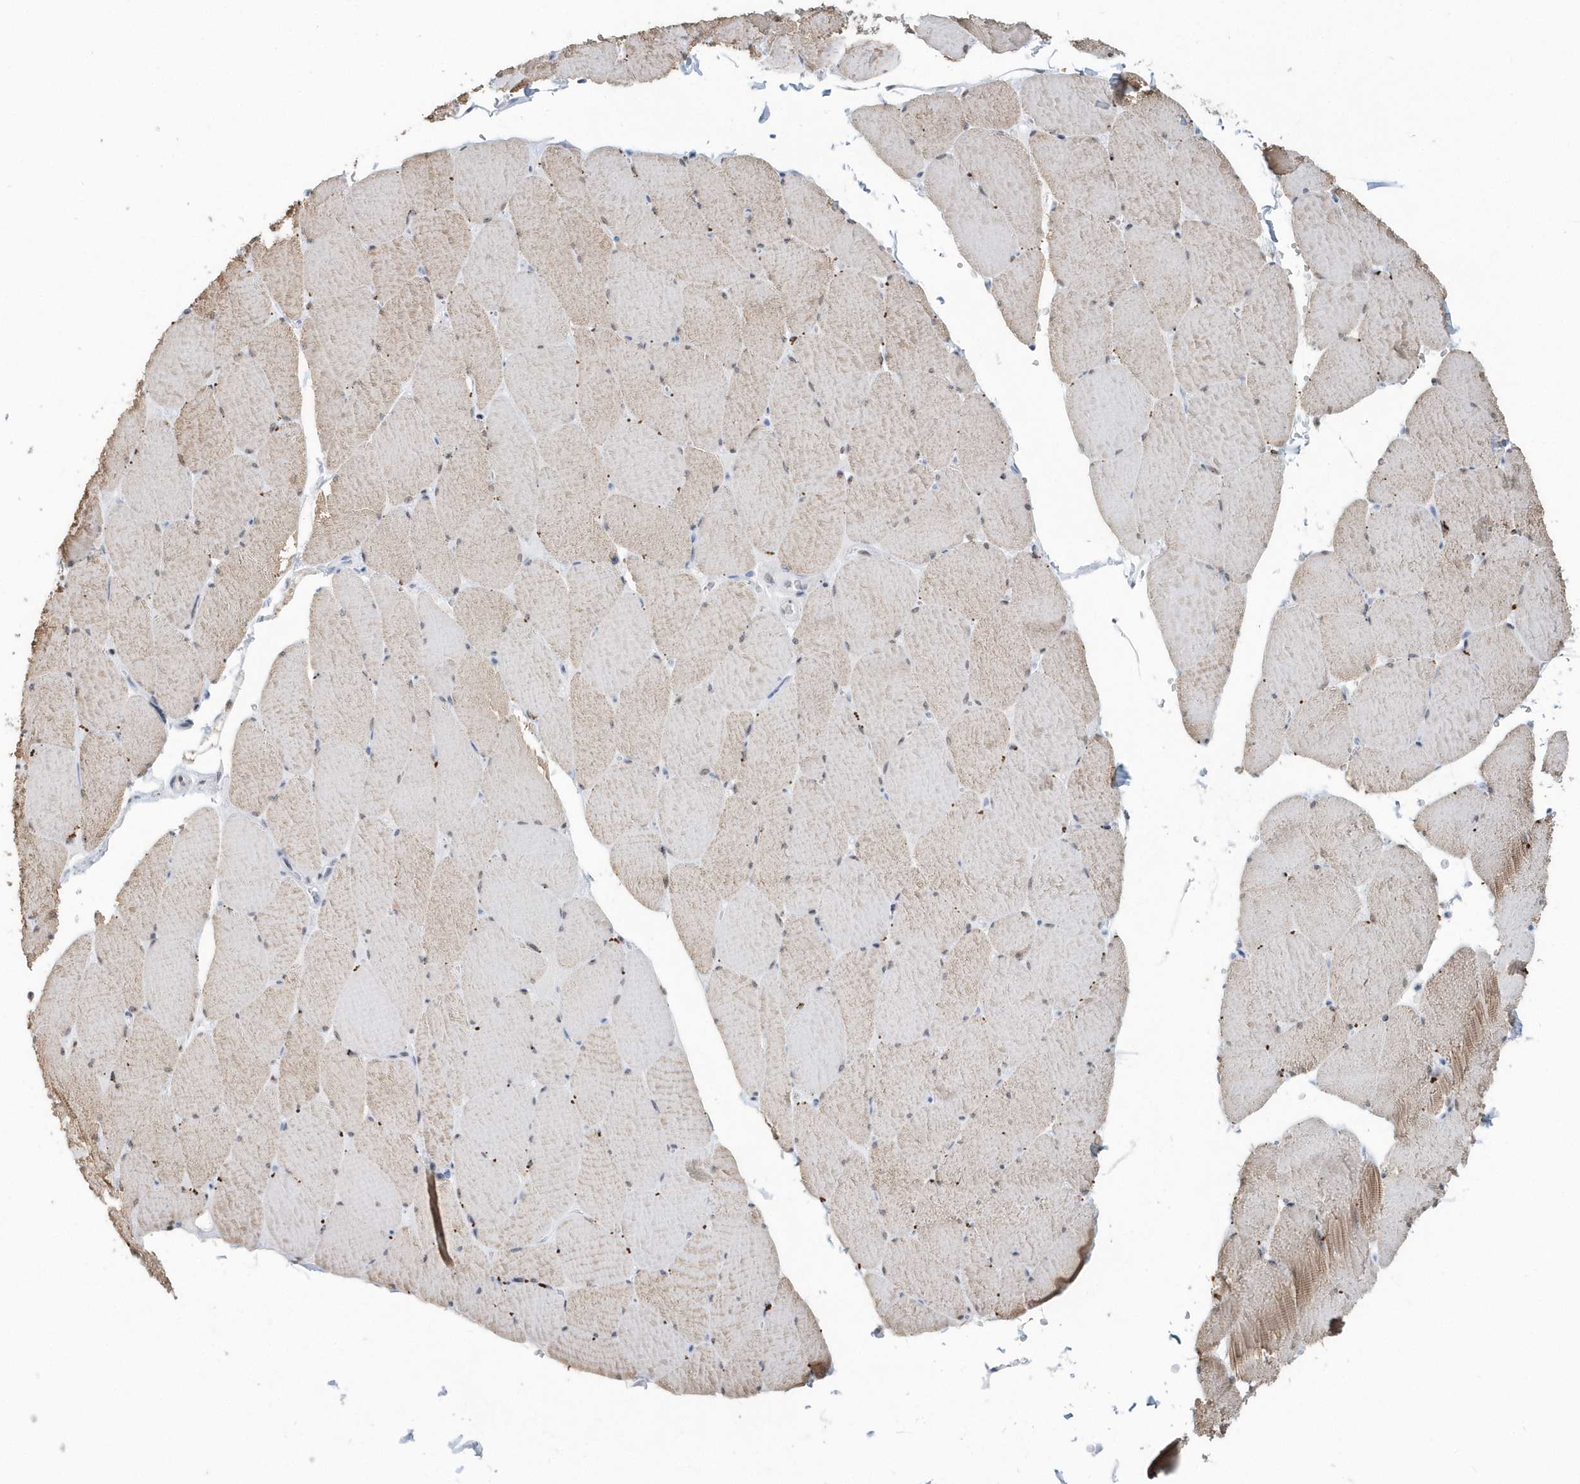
{"staining": {"intensity": "moderate", "quantity": "25%-75%", "location": "cytoplasmic/membranous"}, "tissue": "skeletal muscle", "cell_type": "Myocytes", "image_type": "normal", "snomed": [{"axis": "morphology", "description": "Normal tissue, NOS"}, {"axis": "topography", "description": "Skeletal muscle"}, {"axis": "topography", "description": "Head-Neck"}], "caption": "Moderate cytoplasmic/membranous staining for a protein is present in approximately 25%-75% of myocytes of benign skeletal muscle using IHC.", "gene": "MACROH2A2", "patient": {"sex": "male", "age": 66}}